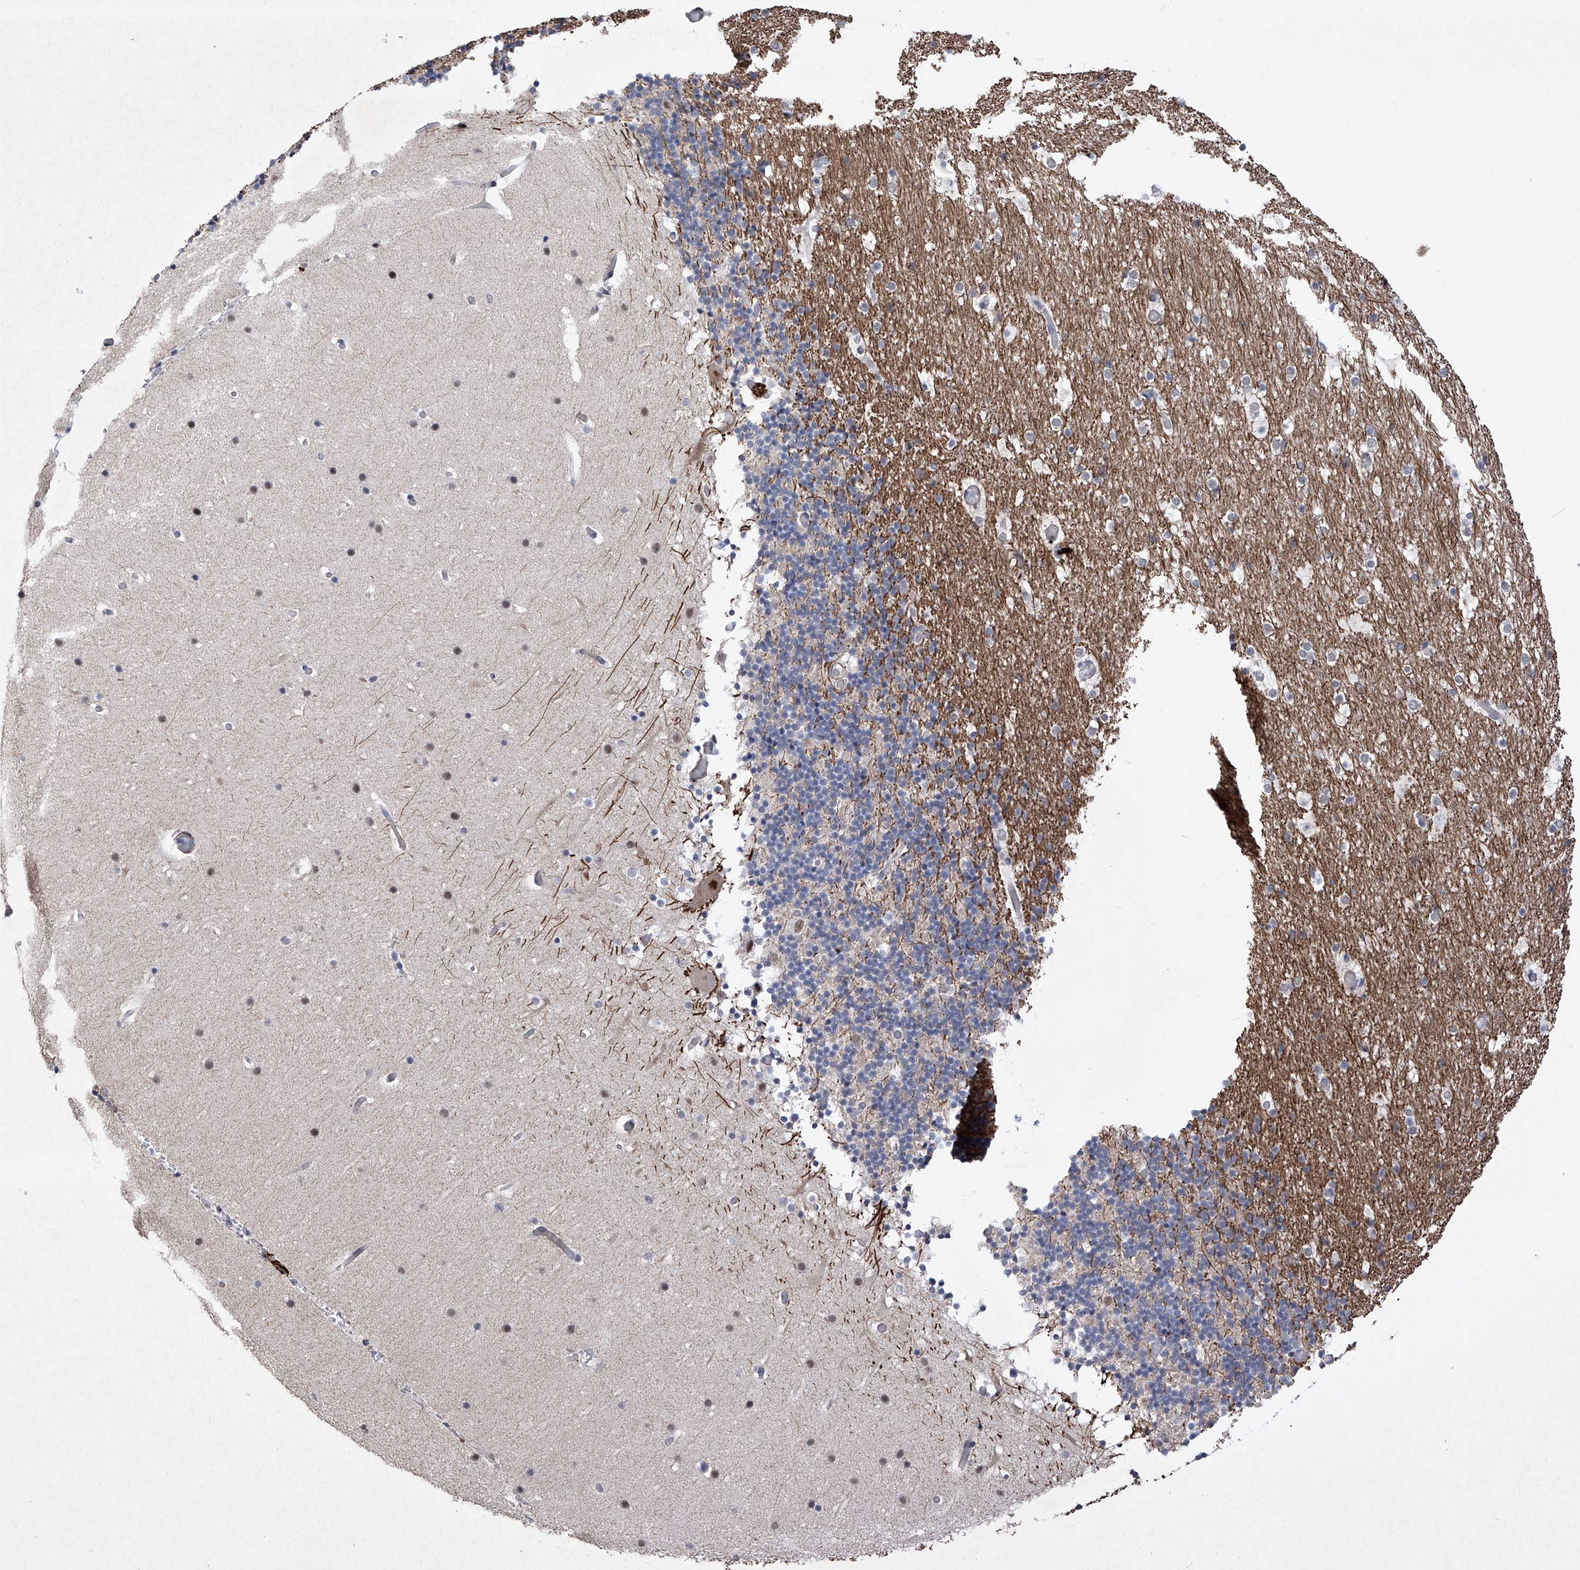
{"staining": {"intensity": "negative", "quantity": "none", "location": "none"}, "tissue": "cerebellum", "cell_type": "Cells in granular layer", "image_type": "normal", "snomed": [{"axis": "morphology", "description": "Normal tissue, NOS"}, {"axis": "topography", "description": "Cerebellum"}], "caption": "There is no significant positivity in cells in granular layer of cerebellum. (Brightfield microscopy of DAB immunohistochemistry (IHC) at high magnification).", "gene": "NFATC4", "patient": {"sex": "male", "age": 57}}